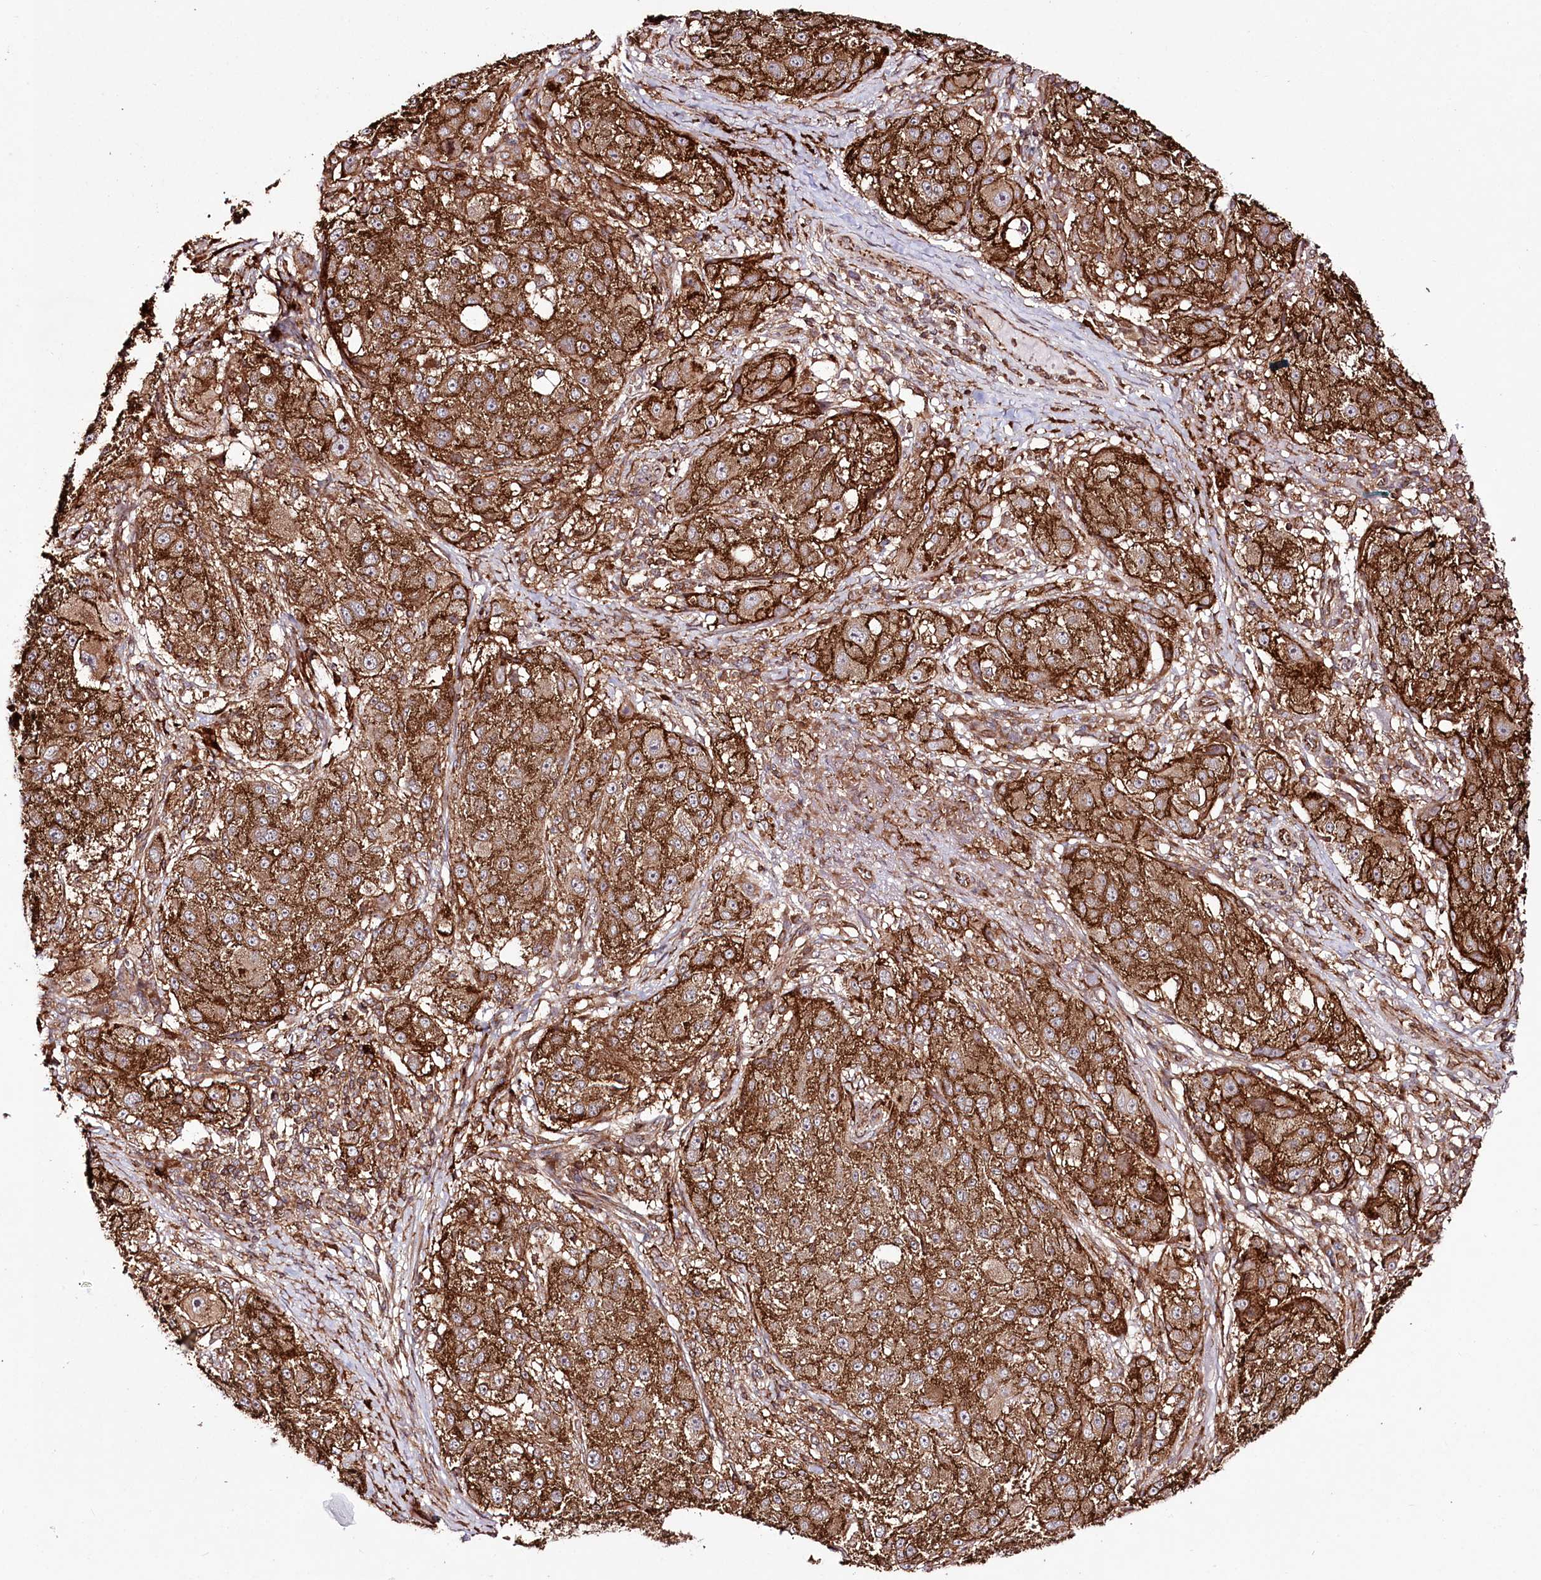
{"staining": {"intensity": "strong", "quantity": ">75%", "location": "cytoplasmic/membranous"}, "tissue": "melanoma", "cell_type": "Tumor cells", "image_type": "cancer", "snomed": [{"axis": "morphology", "description": "Necrosis, NOS"}, {"axis": "morphology", "description": "Malignant melanoma, NOS"}, {"axis": "topography", "description": "Skin"}], "caption": "Brown immunohistochemical staining in human melanoma demonstrates strong cytoplasmic/membranous positivity in approximately >75% of tumor cells.", "gene": "DHX29", "patient": {"sex": "female", "age": 87}}